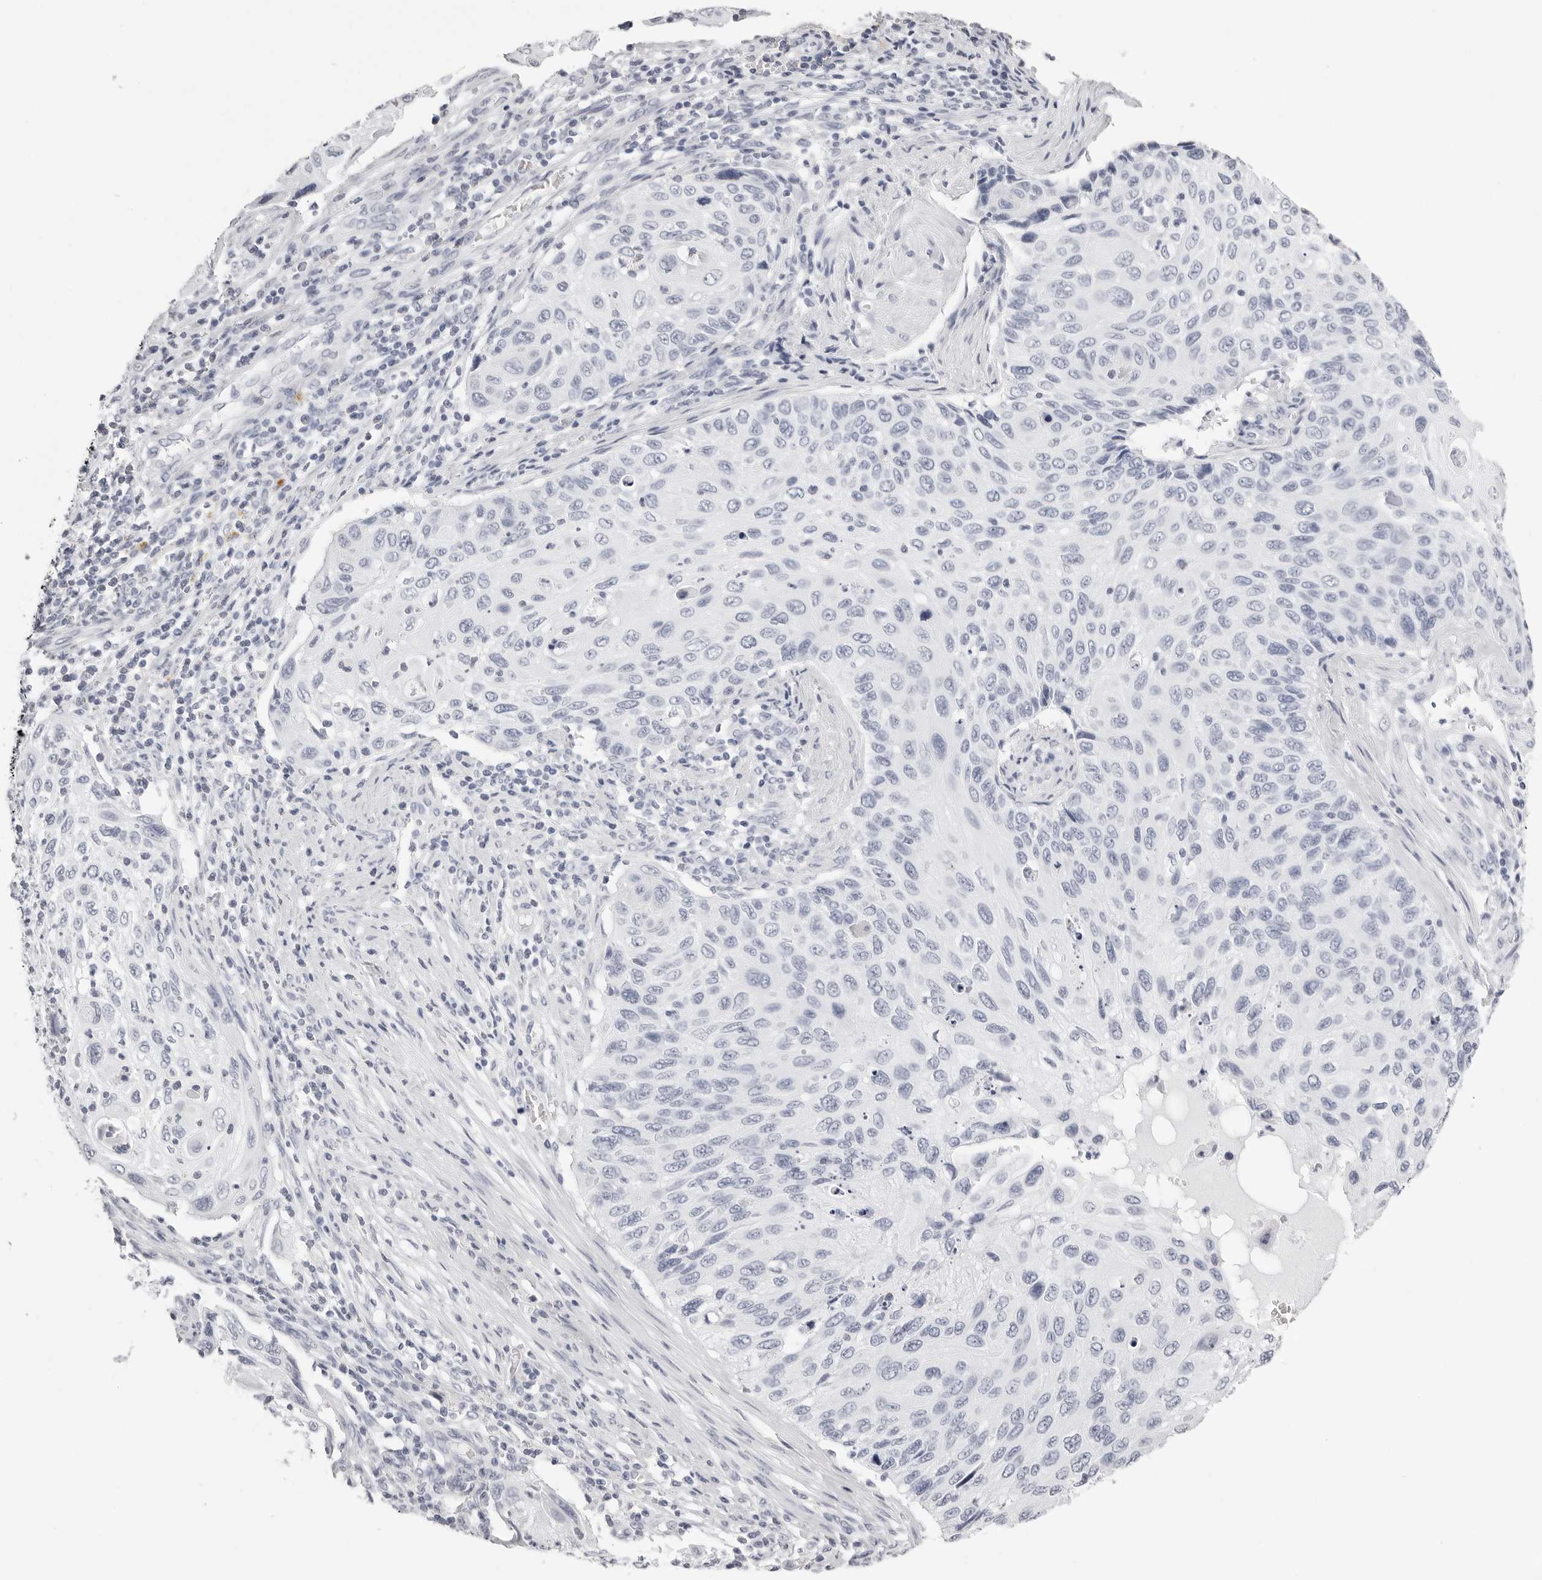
{"staining": {"intensity": "negative", "quantity": "none", "location": "none"}, "tissue": "cervical cancer", "cell_type": "Tumor cells", "image_type": "cancer", "snomed": [{"axis": "morphology", "description": "Squamous cell carcinoma, NOS"}, {"axis": "topography", "description": "Cervix"}], "caption": "This is a photomicrograph of immunohistochemistry (IHC) staining of cervical cancer (squamous cell carcinoma), which shows no positivity in tumor cells.", "gene": "RHO", "patient": {"sex": "female", "age": 70}}